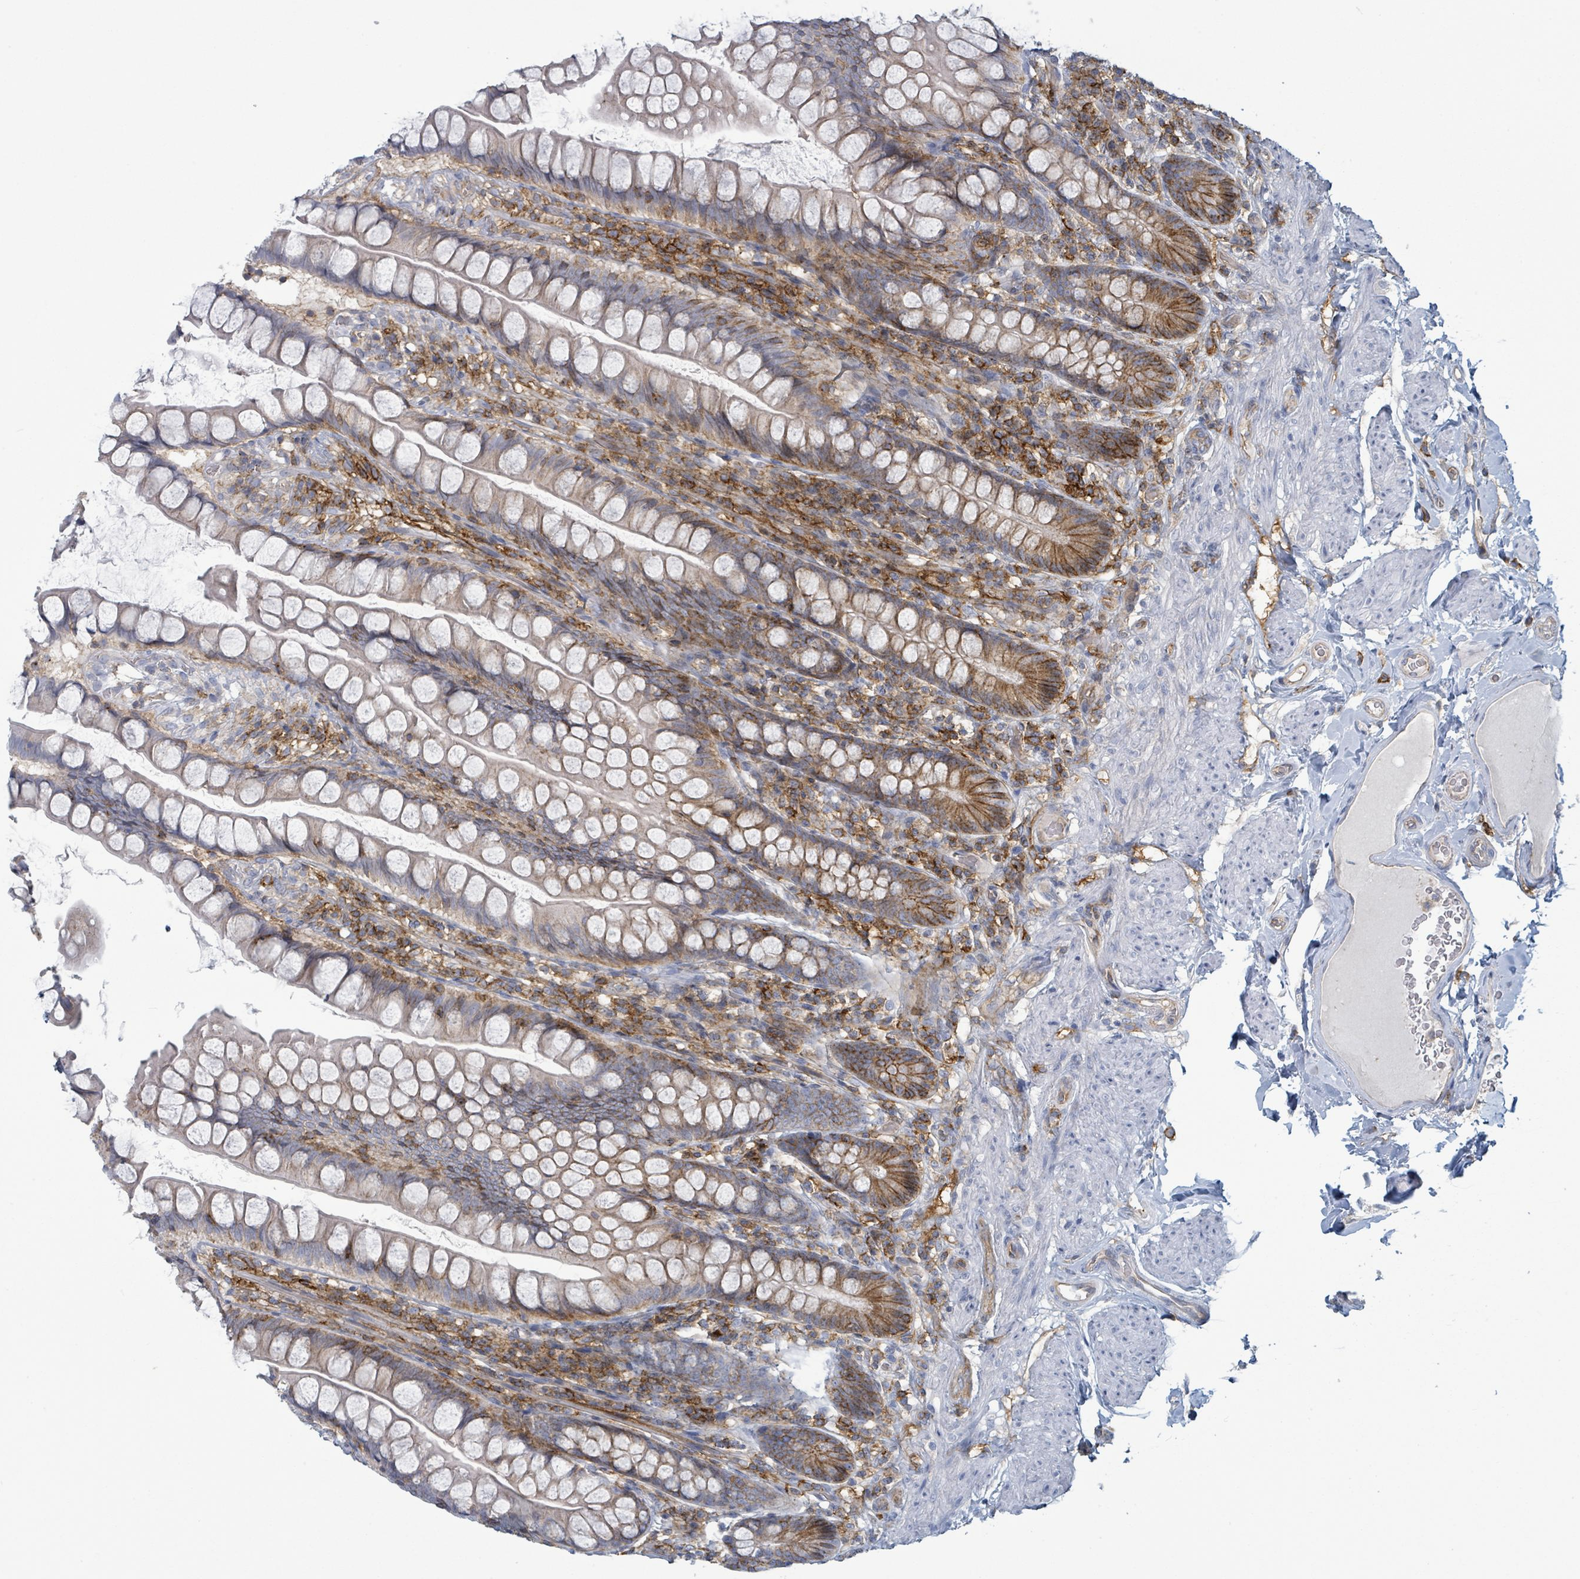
{"staining": {"intensity": "moderate", "quantity": "25%-75%", "location": "cytoplasmic/membranous"}, "tissue": "small intestine", "cell_type": "Glandular cells", "image_type": "normal", "snomed": [{"axis": "morphology", "description": "Normal tissue, NOS"}, {"axis": "topography", "description": "Small intestine"}], "caption": "Immunohistochemical staining of unremarkable human small intestine demonstrates 25%-75% levels of moderate cytoplasmic/membranous protein positivity in about 25%-75% of glandular cells.", "gene": "TNFRSF14", "patient": {"sex": "male", "age": 70}}